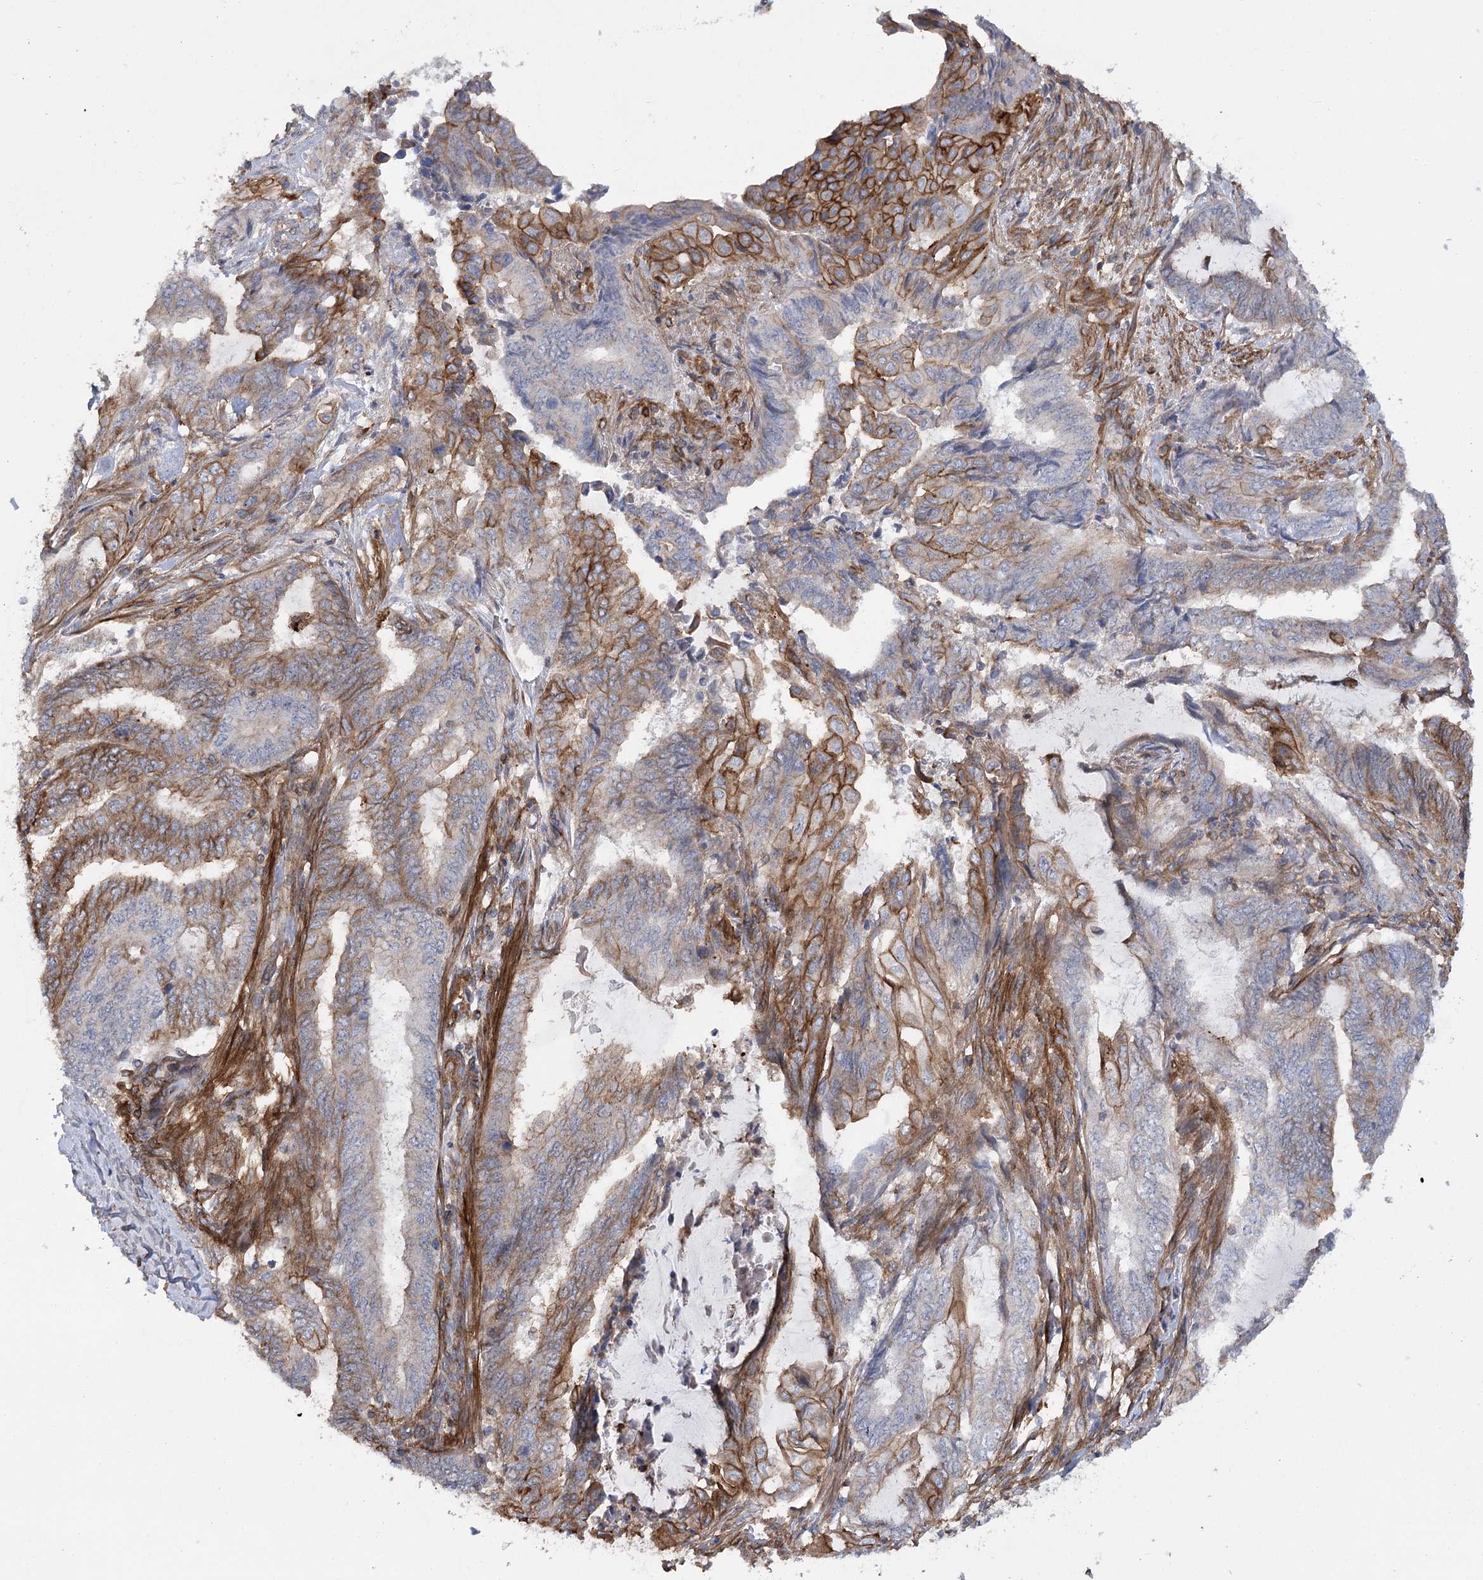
{"staining": {"intensity": "moderate", "quantity": "<25%", "location": "cytoplasmic/membranous"}, "tissue": "endometrial cancer", "cell_type": "Tumor cells", "image_type": "cancer", "snomed": [{"axis": "morphology", "description": "Adenocarcinoma, NOS"}, {"axis": "topography", "description": "Uterus"}, {"axis": "topography", "description": "Endometrium"}], "caption": "This micrograph shows immunohistochemistry (IHC) staining of endometrial cancer, with low moderate cytoplasmic/membranous staining in approximately <25% of tumor cells.", "gene": "SYNPO2", "patient": {"sex": "female", "age": 70}}